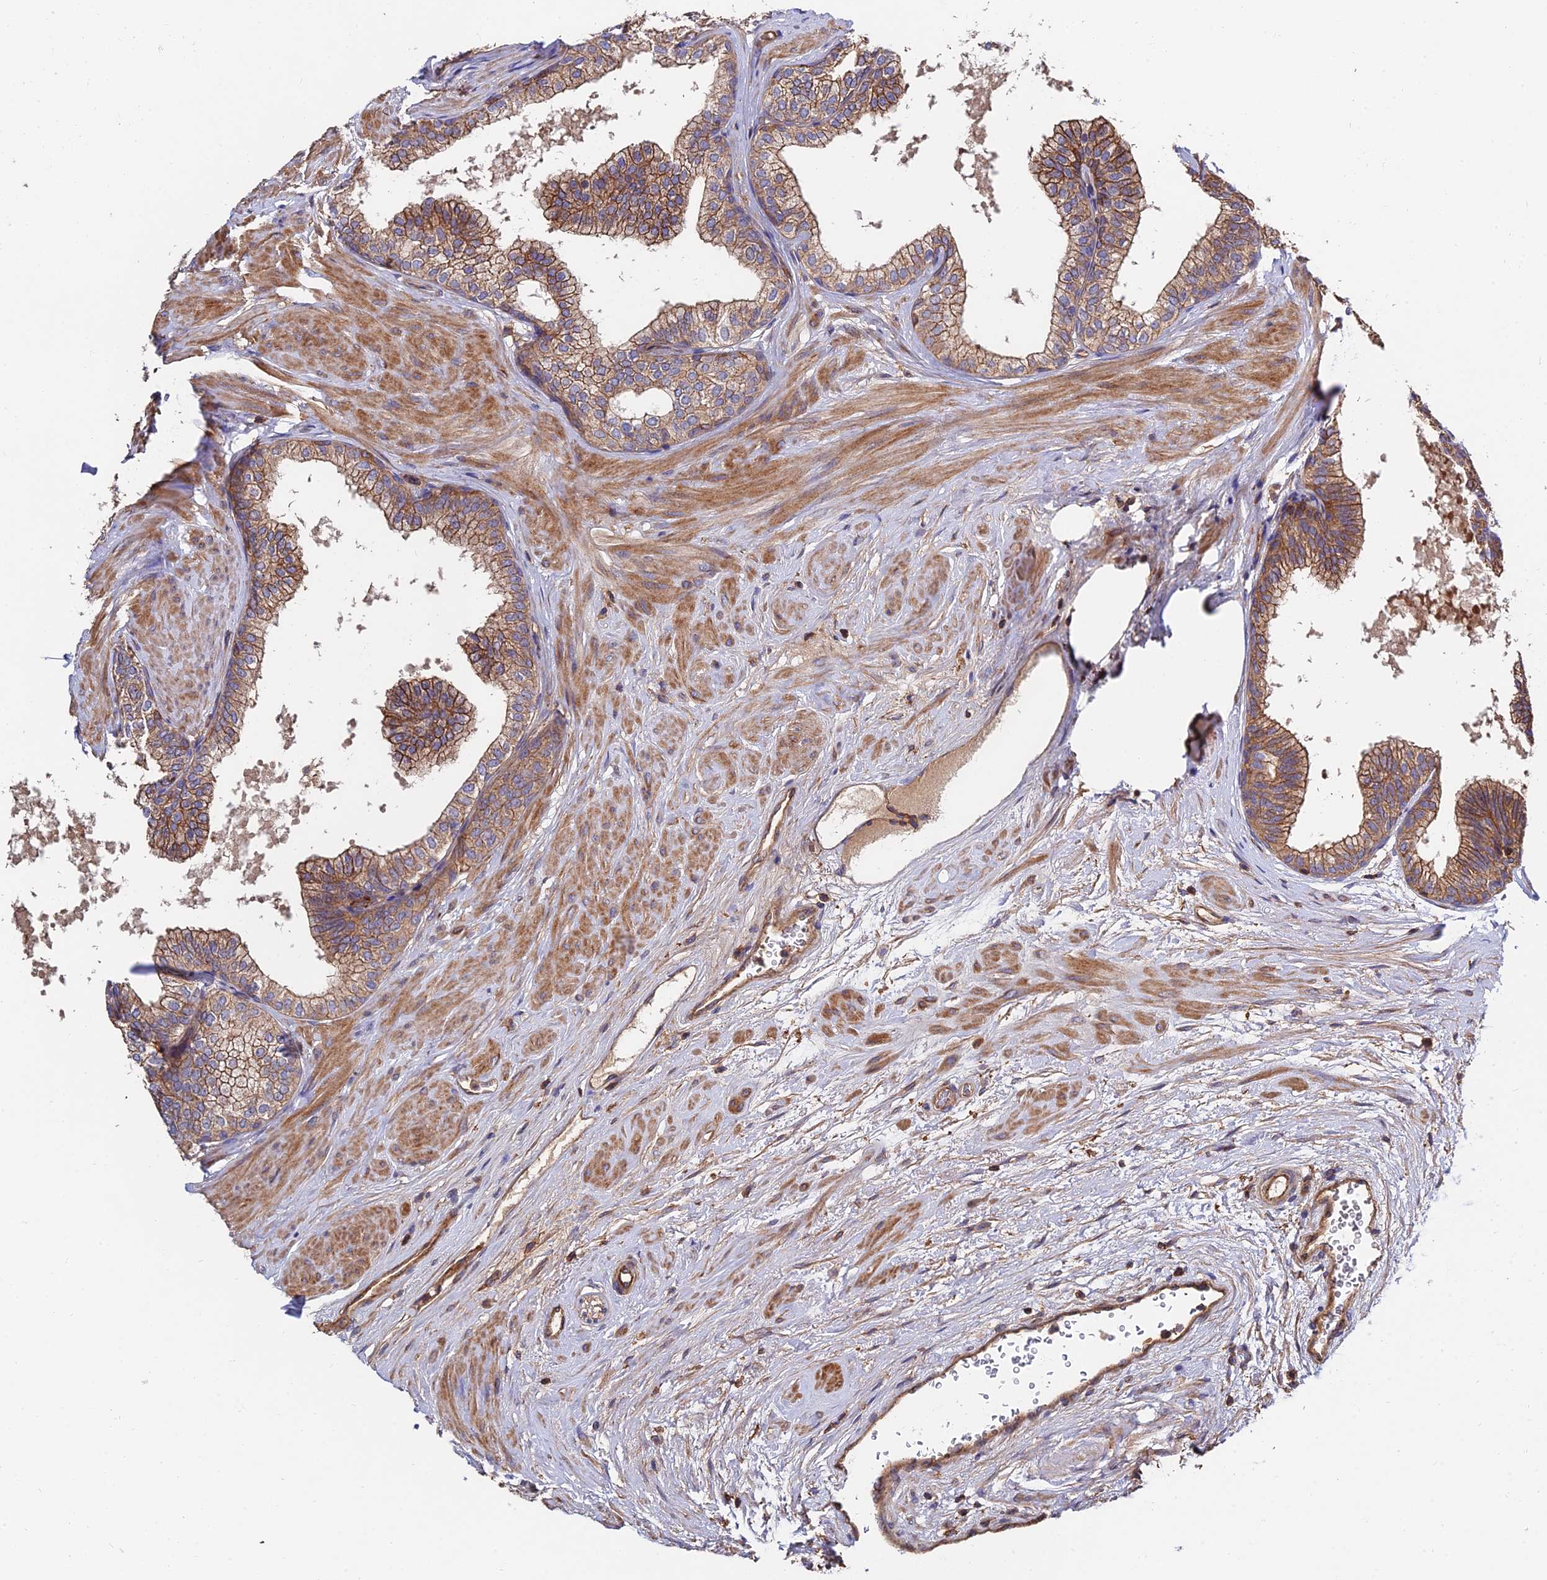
{"staining": {"intensity": "moderate", "quantity": "25%-75%", "location": "cytoplasmic/membranous"}, "tissue": "prostate", "cell_type": "Glandular cells", "image_type": "normal", "snomed": [{"axis": "morphology", "description": "Normal tissue, NOS"}, {"axis": "topography", "description": "Prostate"}], "caption": "Protein staining of normal prostate demonstrates moderate cytoplasmic/membranous expression in approximately 25%-75% of glandular cells.", "gene": "EXT1", "patient": {"sex": "male", "age": 60}}